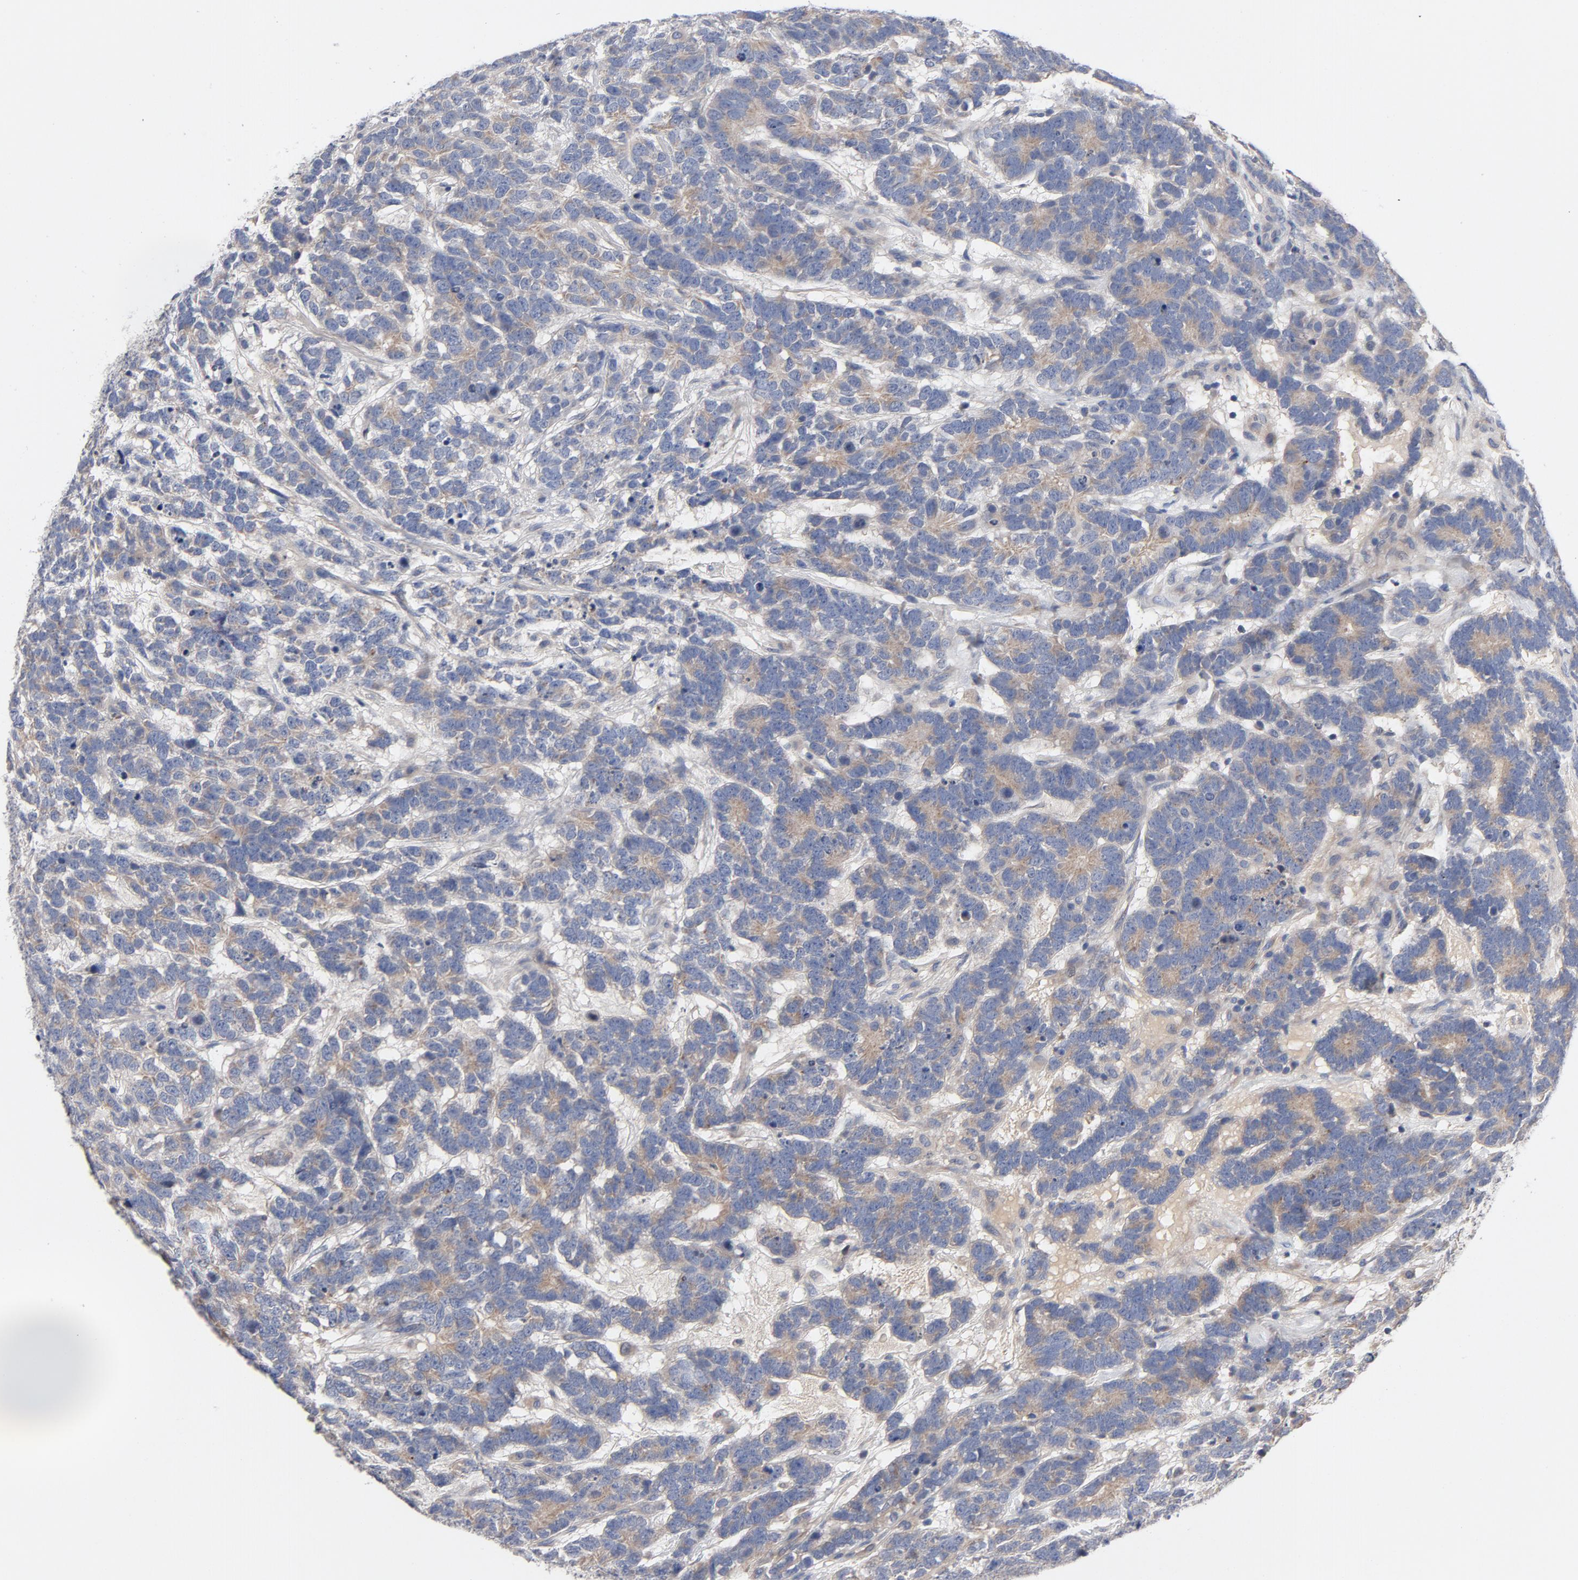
{"staining": {"intensity": "weak", "quantity": ">75%", "location": "cytoplasmic/membranous"}, "tissue": "testis cancer", "cell_type": "Tumor cells", "image_type": "cancer", "snomed": [{"axis": "morphology", "description": "Carcinoma, Embryonal, NOS"}, {"axis": "topography", "description": "Testis"}], "caption": "Immunohistochemical staining of human embryonal carcinoma (testis) shows weak cytoplasmic/membranous protein positivity in approximately >75% of tumor cells. (Brightfield microscopy of DAB IHC at high magnification).", "gene": "CCDC134", "patient": {"sex": "male", "age": 26}}